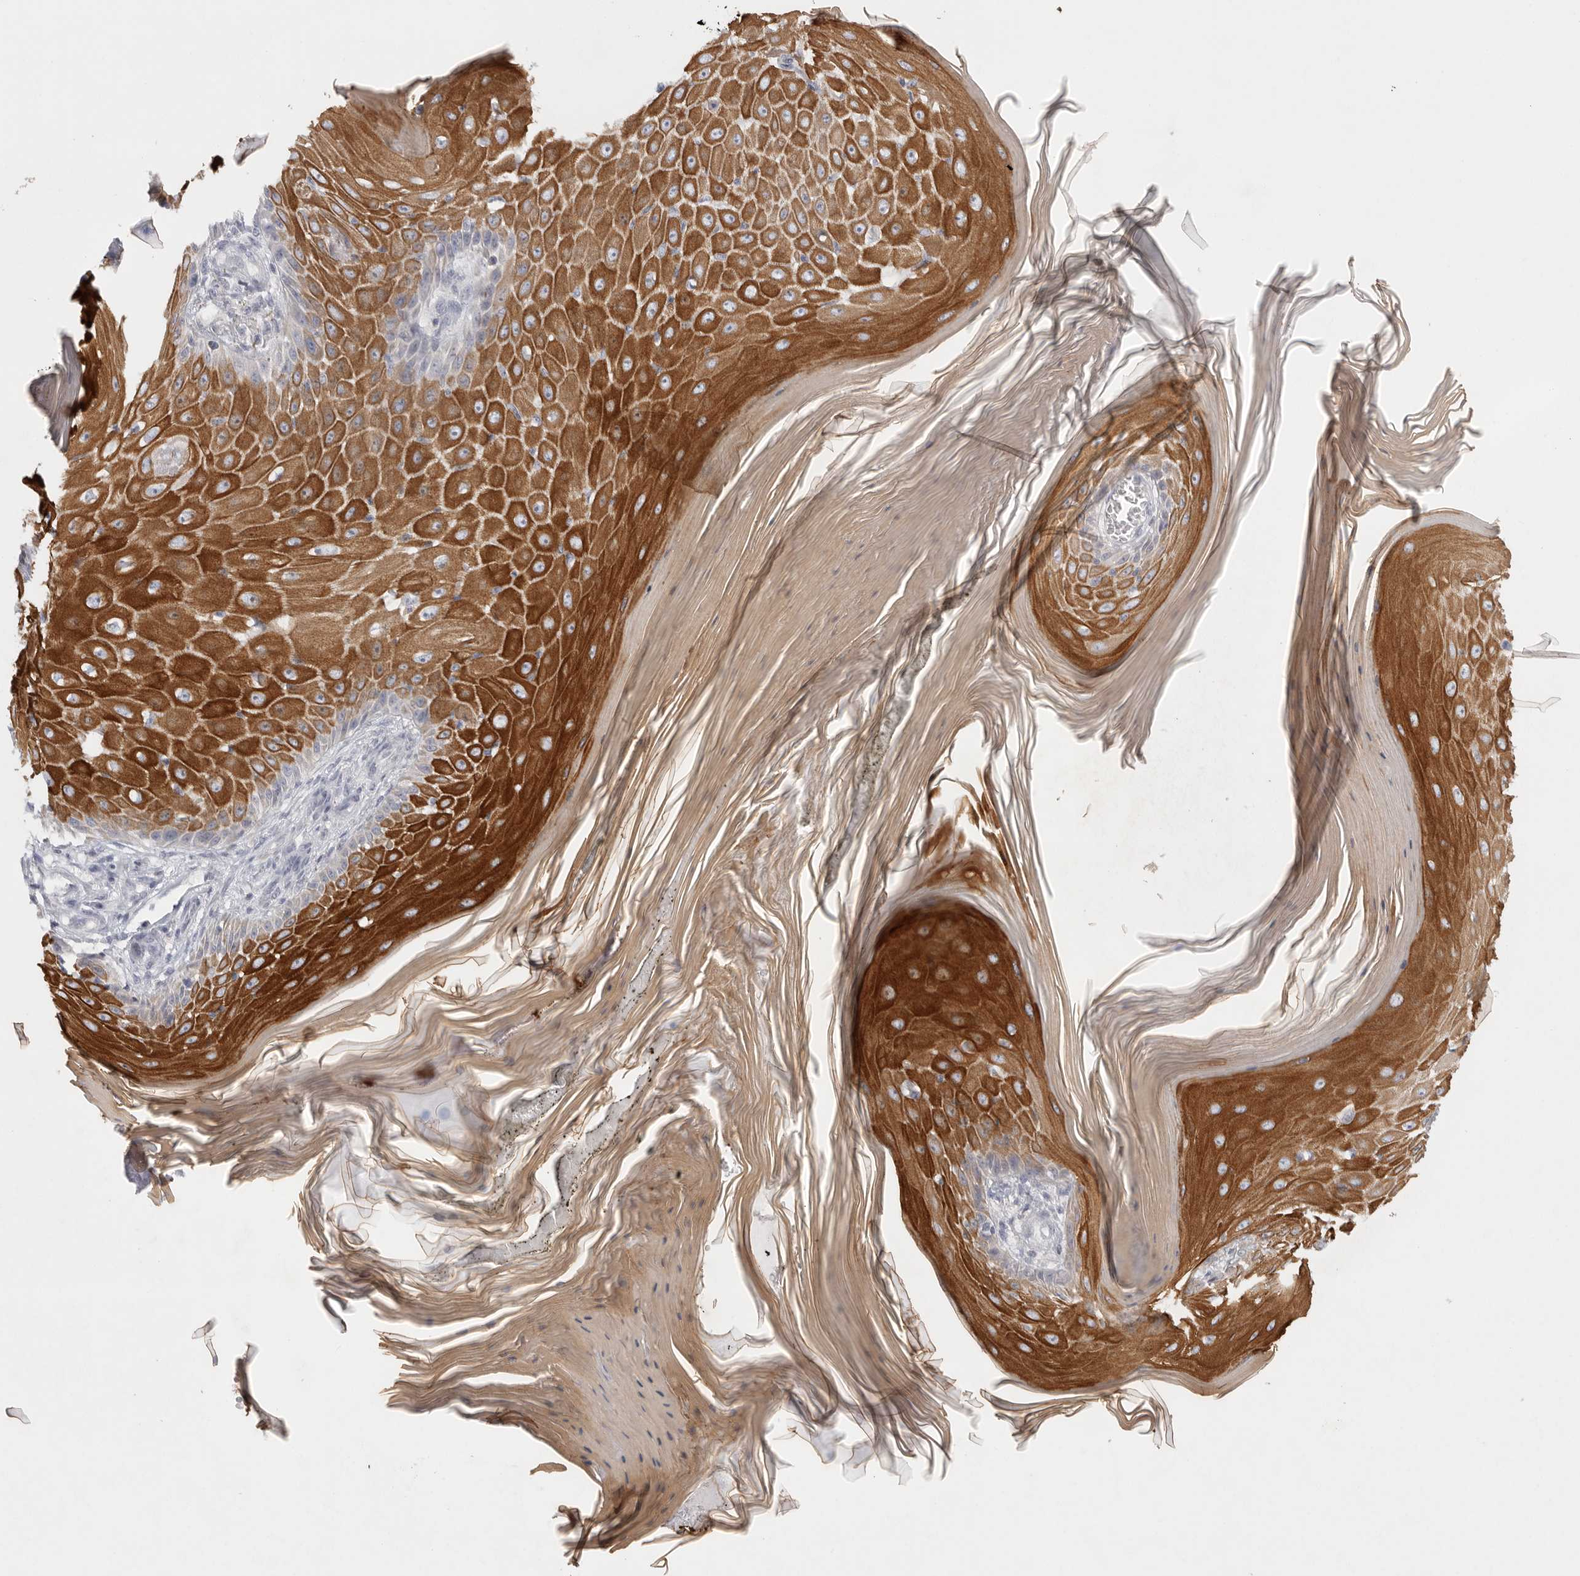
{"staining": {"intensity": "strong", "quantity": ">75%", "location": "cytoplasmic/membranous"}, "tissue": "skin cancer", "cell_type": "Tumor cells", "image_type": "cancer", "snomed": [{"axis": "morphology", "description": "Squamous cell carcinoma, NOS"}, {"axis": "topography", "description": "Skin"}], "caption": "Immunohistochemistry (IHC) (DAB) staining of human skin cancer (squamous cell carcinoma) shows strong cytoplasmic/membranous protein positivity in approximately >75% of tumor cells. The protein is shown in brown color, while the nuclei are stained blue.", "gene": "TMEM69", "patient": {"sex": "female", "age": 73}}